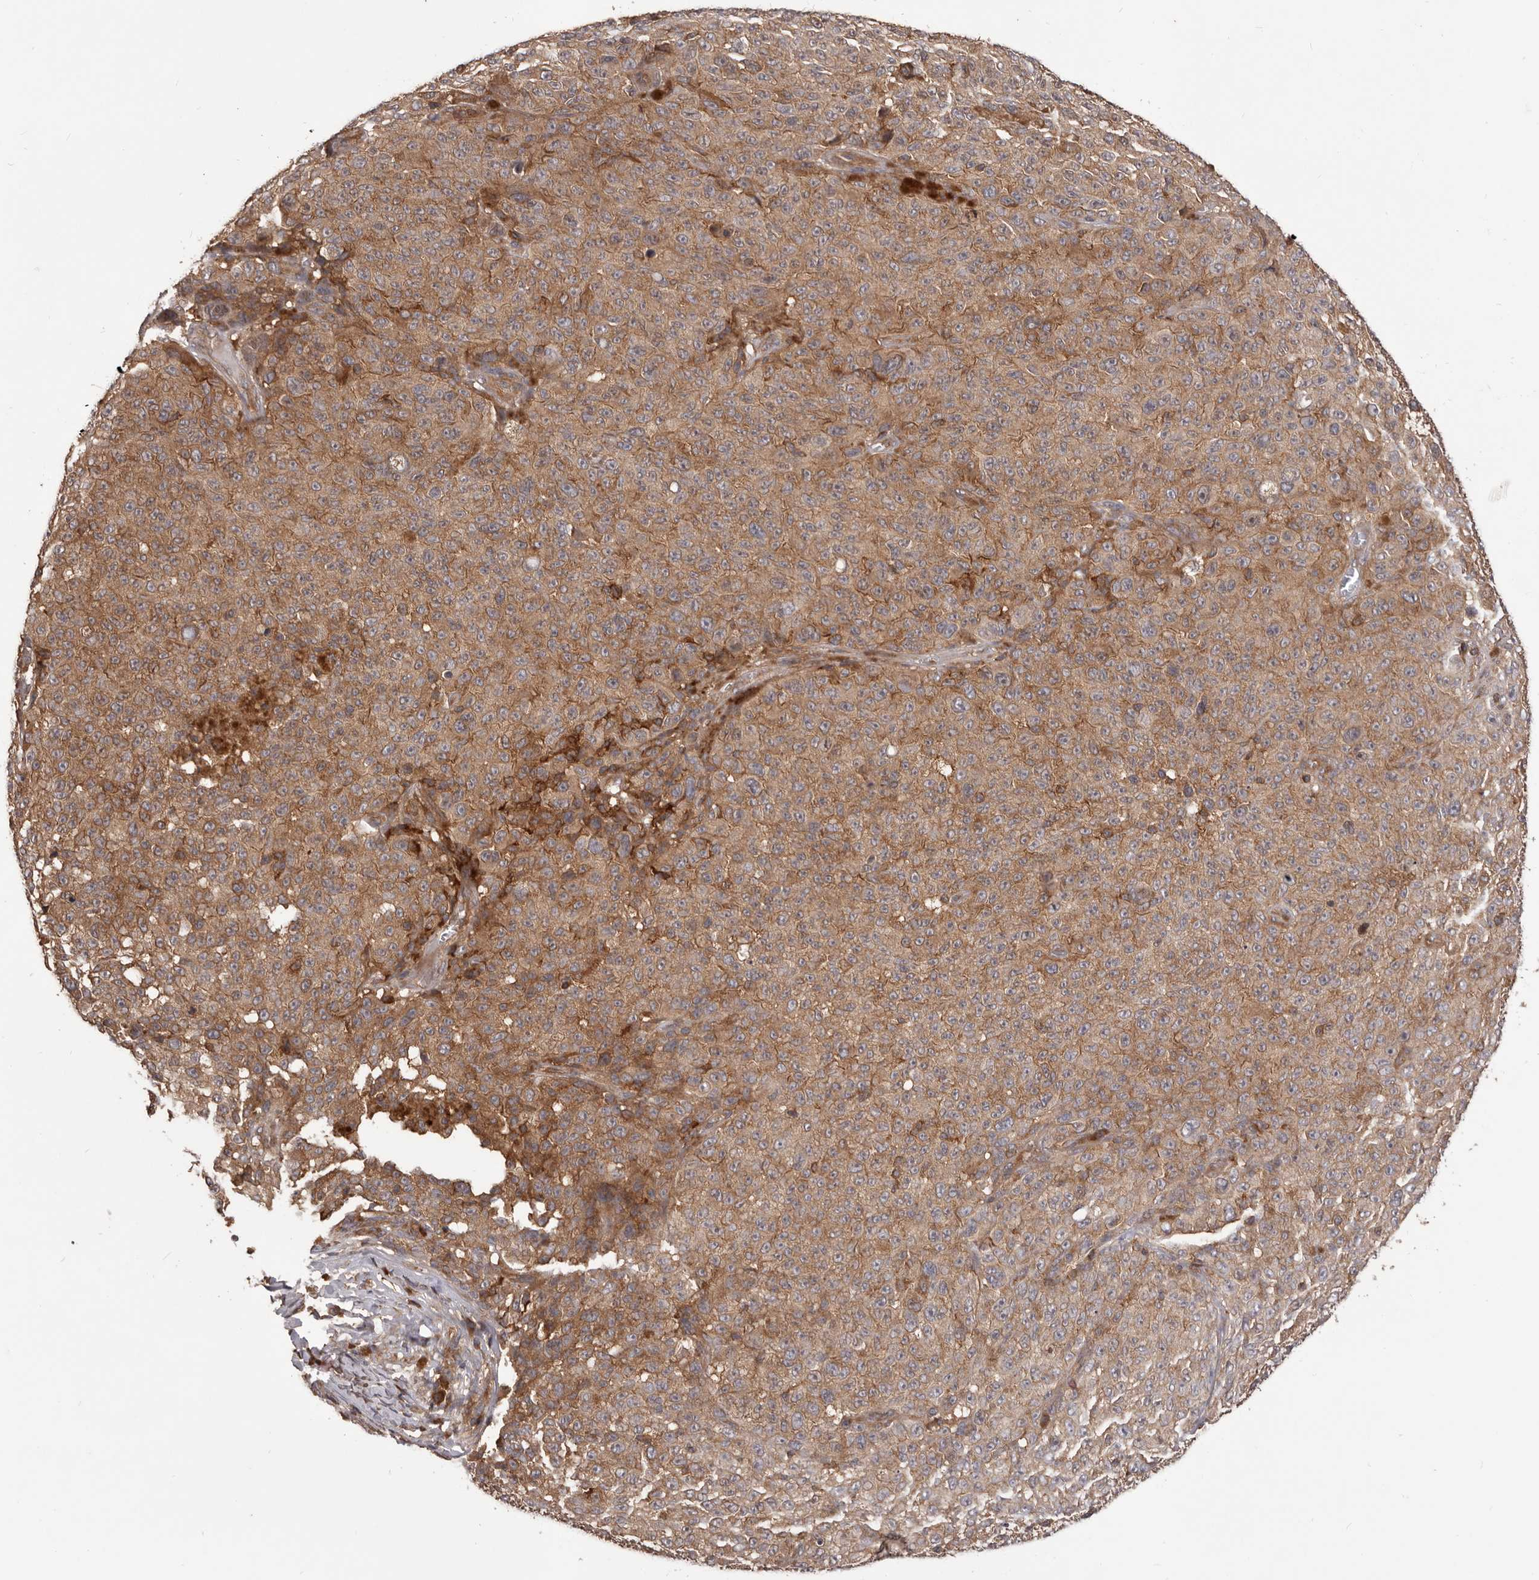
{"staining": {"intensity": "moderate", "quantity": ">75%", "location": "cytoplasmic/membranous"}, "tissue": "melanoma", "cell_type": "Tumor cells", "image_type": "cancer", "snomed": [{"axis": "morphology", "description": "Malignant melanoma, NOS"}, {"axis": "topography", "description": "Skin"}], "caption": "Immunohistochemistry staining of melanoma, which shows medium levels of moderate cytoplasmic/membranous staining in about >75% of tumor cells indicating moderate cytoplasmic/membranous protein staining. The staining was performed using DAB (3,3'-diaminobenzidine) (brown) for protein detection and nuclei were counterstained in hematoxylin (blue).", "gene": "HBS1L", "patient": {"sex": "female", "age": 82}}